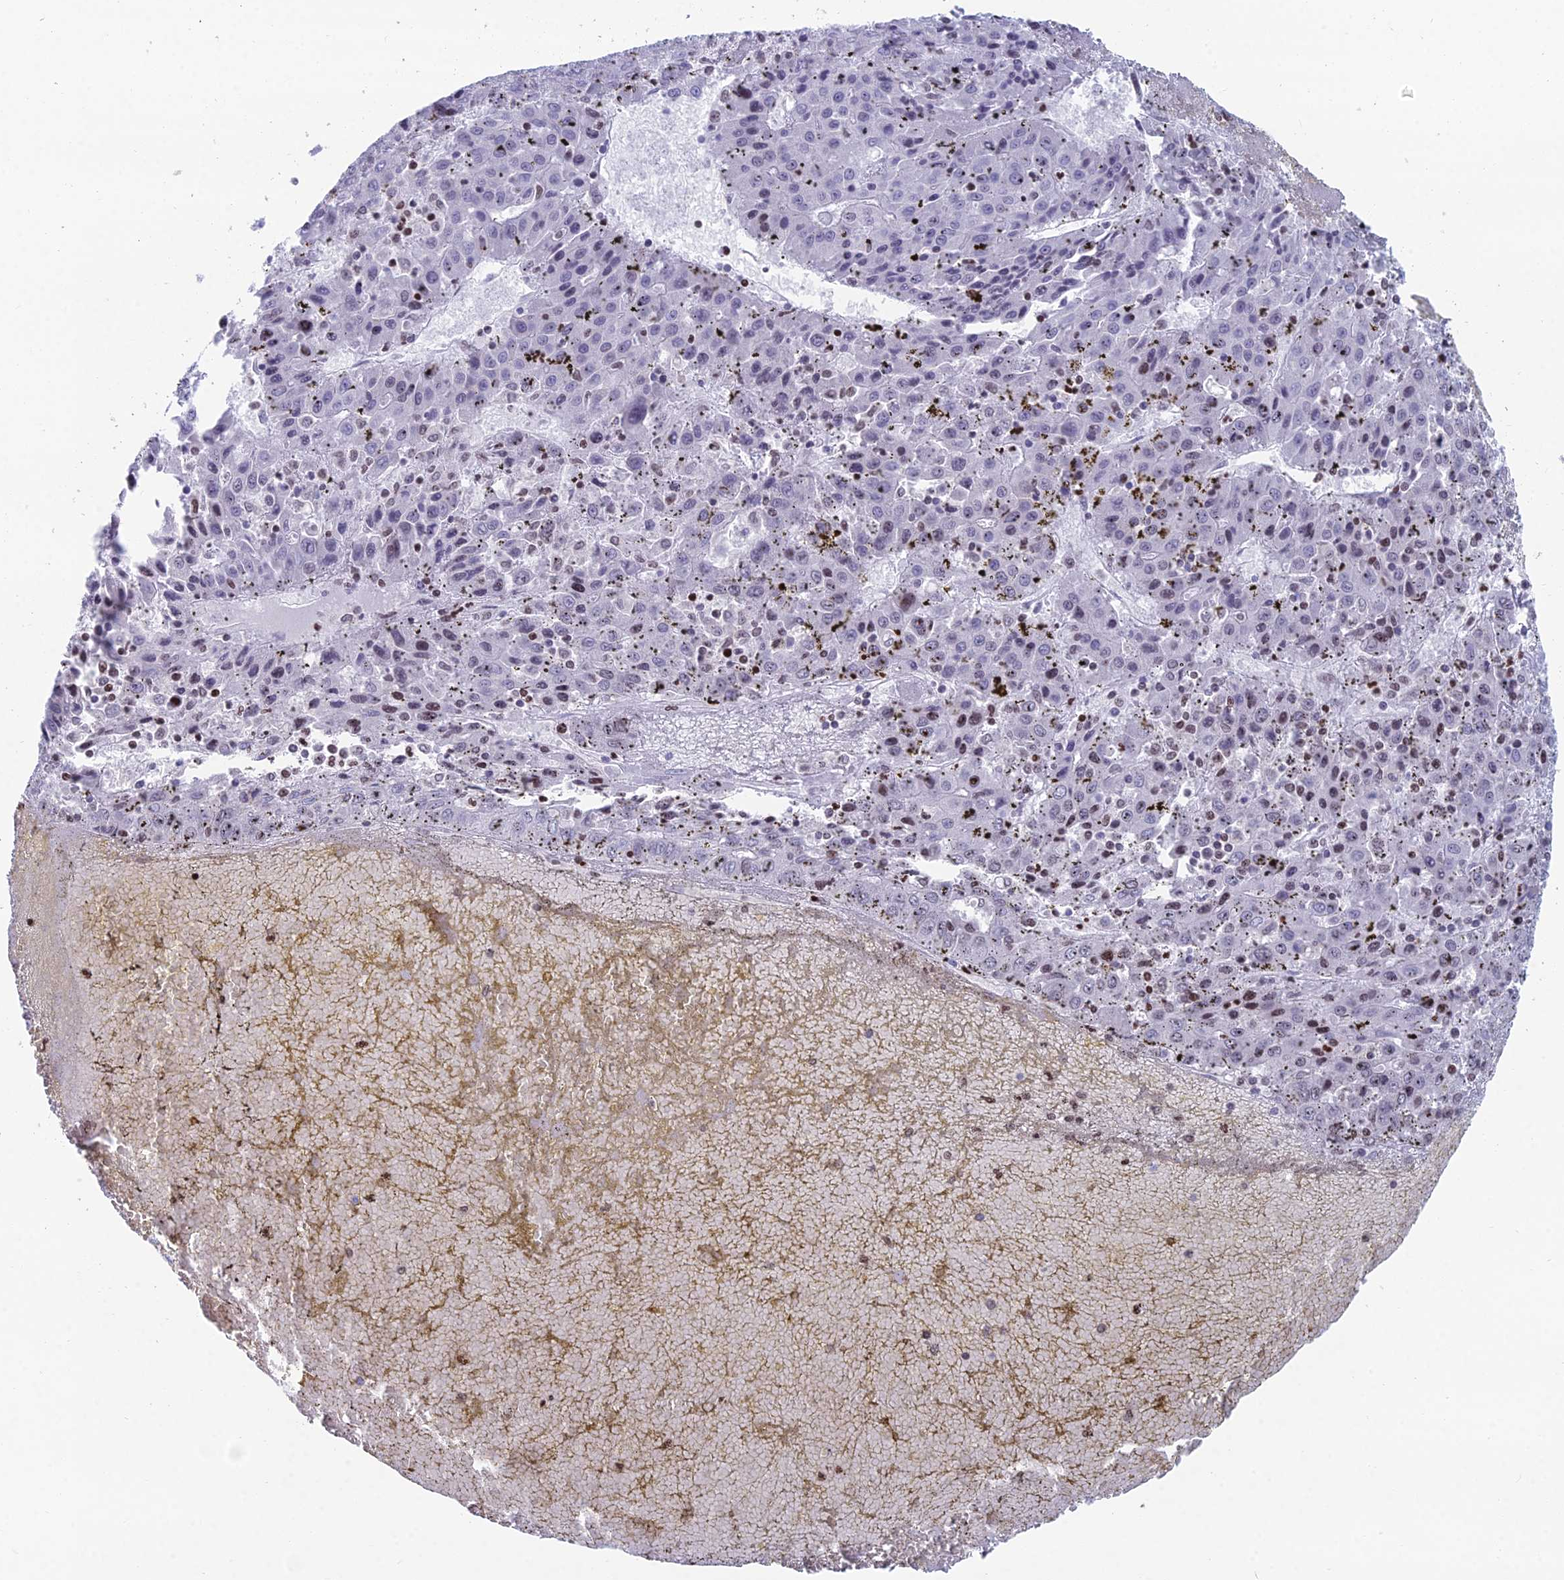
{"staining": {"intensity": "negative", "quantity": "none", "location": "none"}, "tissue": "liver cancer", "cell_type": "Tumor cells", "image_type": "cancer", "snomed": [{"axis": "morphology", "description": "Carcinoma, Hepatocellular, NOS"}, {"axis": "topography", "description": "Liver"}], "caption": "Protein analysis of liver cancer (hepatocellular carcinoma) shows no significant staining in tumor cells.", "gene": "CERS6", "patient": {"sex": "female", "age": 53}}